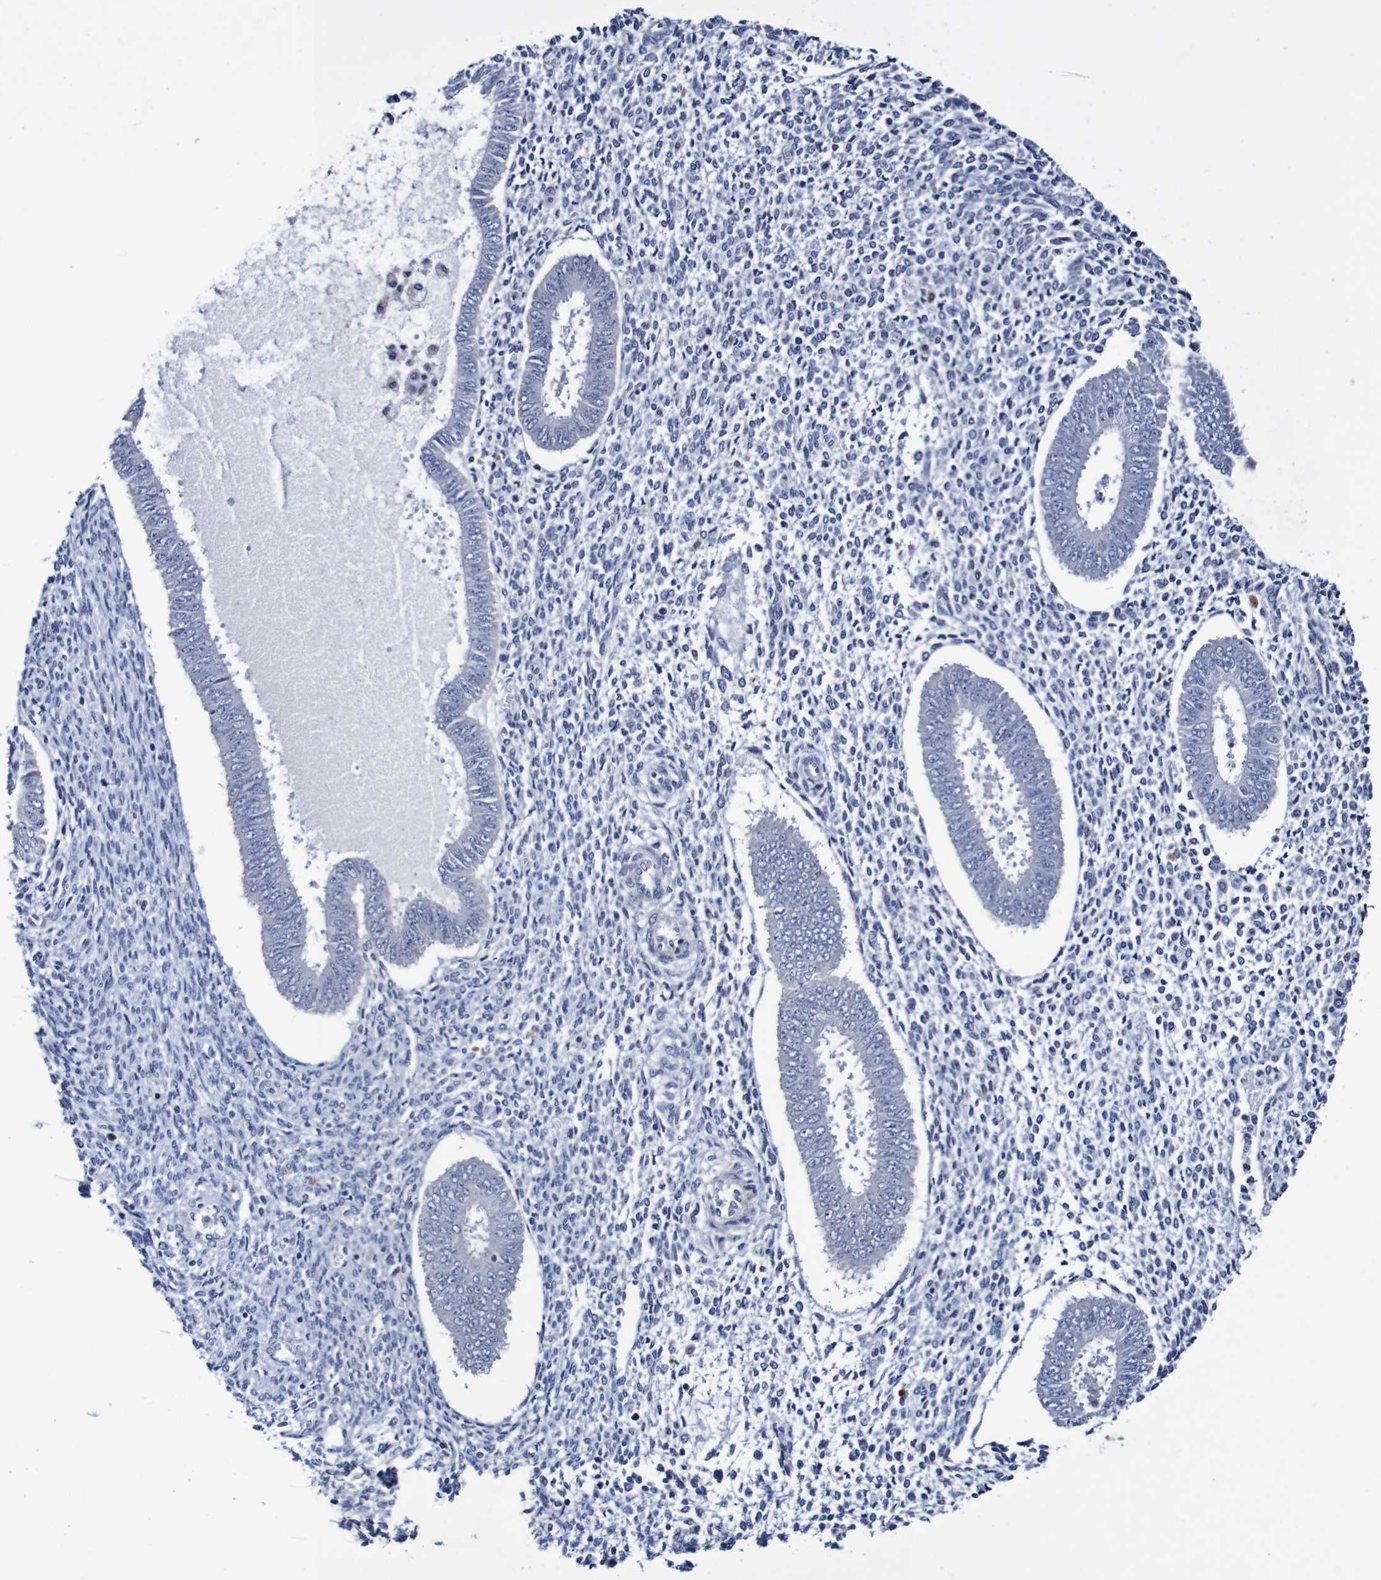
{"staining": {"intensity": "negative", "quantity": "none", "location": "none"}, "tissue": "endometrium", "cell_type": "Cells in endometrial stroma", "image_type": "normal", "snomed": [{"axis": "morphology", "description": "Normal tissue, NOS"}, {"axis": "topography", "description": "Endometrium"}], "caption": "Immunohistochemistry photomicrograph of unremarkable endometrium: endometrium stained with DAB (3,3'-diaminobenzidine) reveals no significant protein staining in cells in endometrial stroma.", "gene": "ACVR1C", "patient": {"sex": "female", "age": 35}}